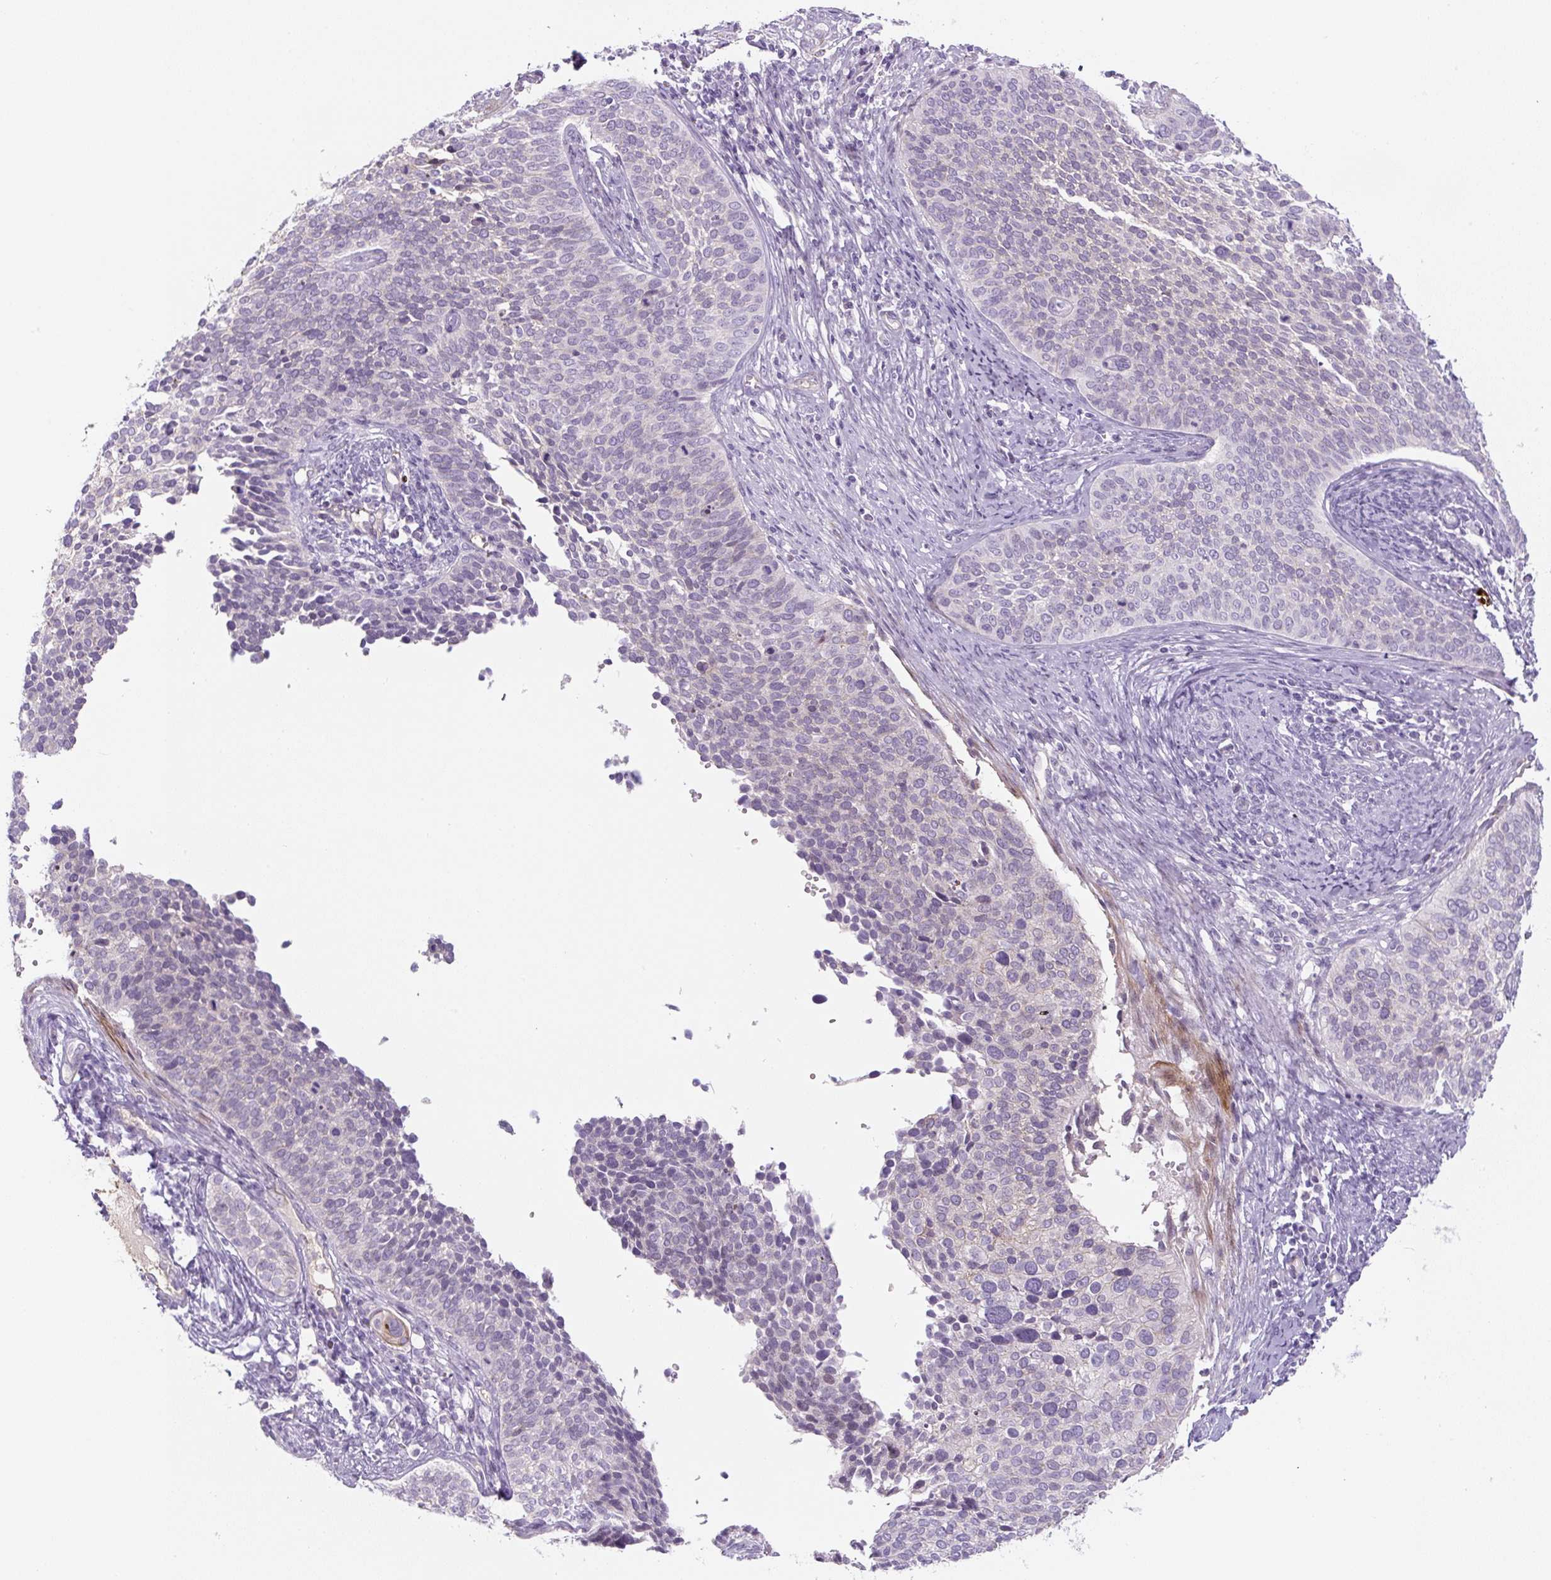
{"staining": {"intensity": "negative", "quantity": "none", "location": "none"}, "tissue": "cervical cancer", "cell_type": "Tumor cells", "image_type": "cancer", "snomed": [{"axis": "morphology", "description": "Squamous cell carcinoma, NOS"}, {"axis": "topography", "description": "Cervix"}], "caption": "A micrograph of human squamous cell carcinoma (cervical) is negative for staining in tumor cells. (Brightfield microscopy of DAB (3,3'-diaminobenzidine) immunohistochemistry (IHC) at high magnification).", "gene": "PRM1", "patient": {"sex": "female", "age": 34}}